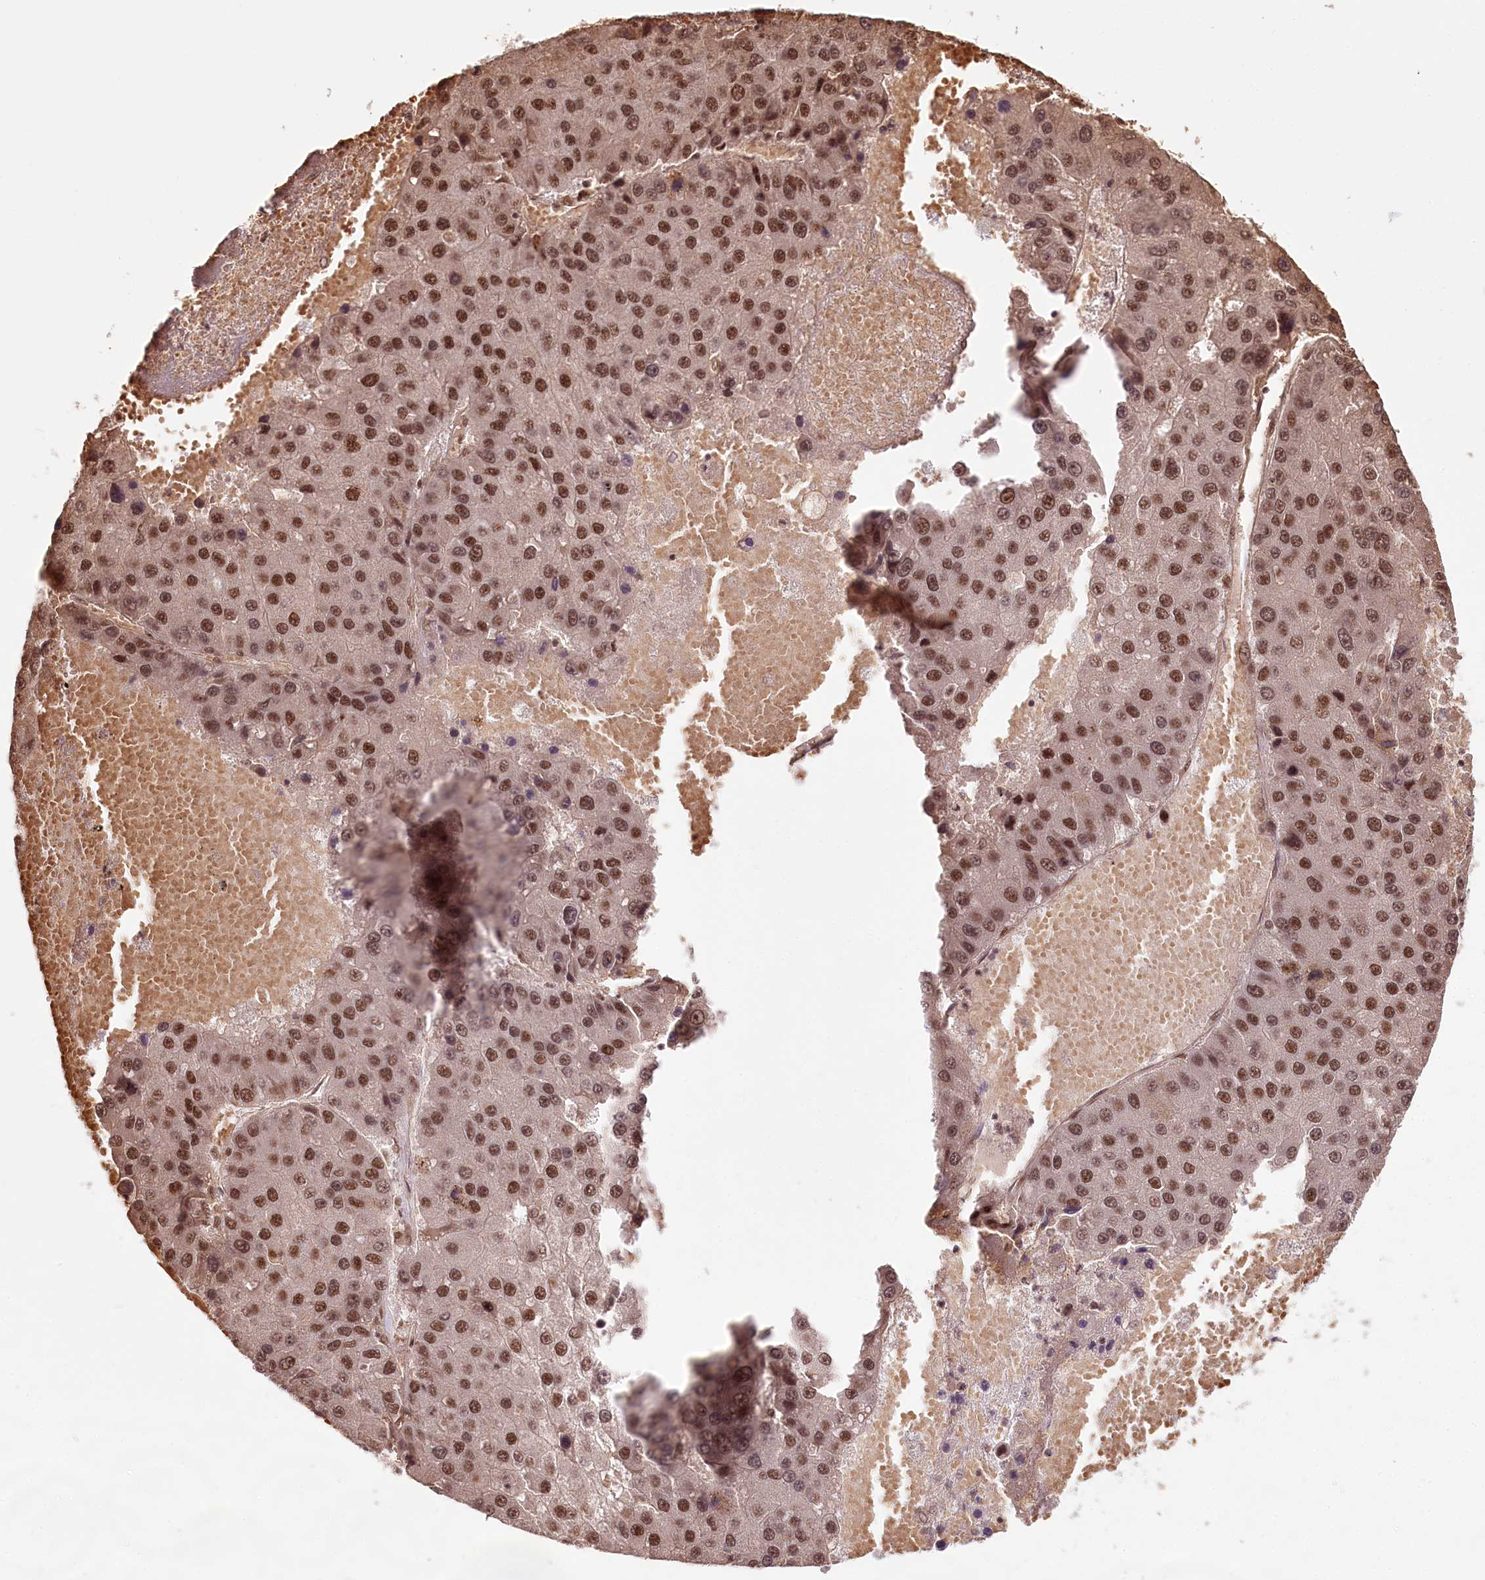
{"staining": {"intensity": "strong", "quantity": ">75%", "location": "nuclear"}, "tissue": "liver cancer", "cell_type": "Tumor cells", "image_type": "cancer", "snomed": [{"axis": "morphology", "description": "Carcinoma, Hepatocellular, NOS"}, {"axis": "topography", "description": "Liver"}], "caption": "Tumor cells demonstrate strong nuclear expression in about >75% of cells in liver cancer (hepatocellular carcinoma).", "gene": "TUBGCP2", "patient": {"sex": "female", "age": 73}}